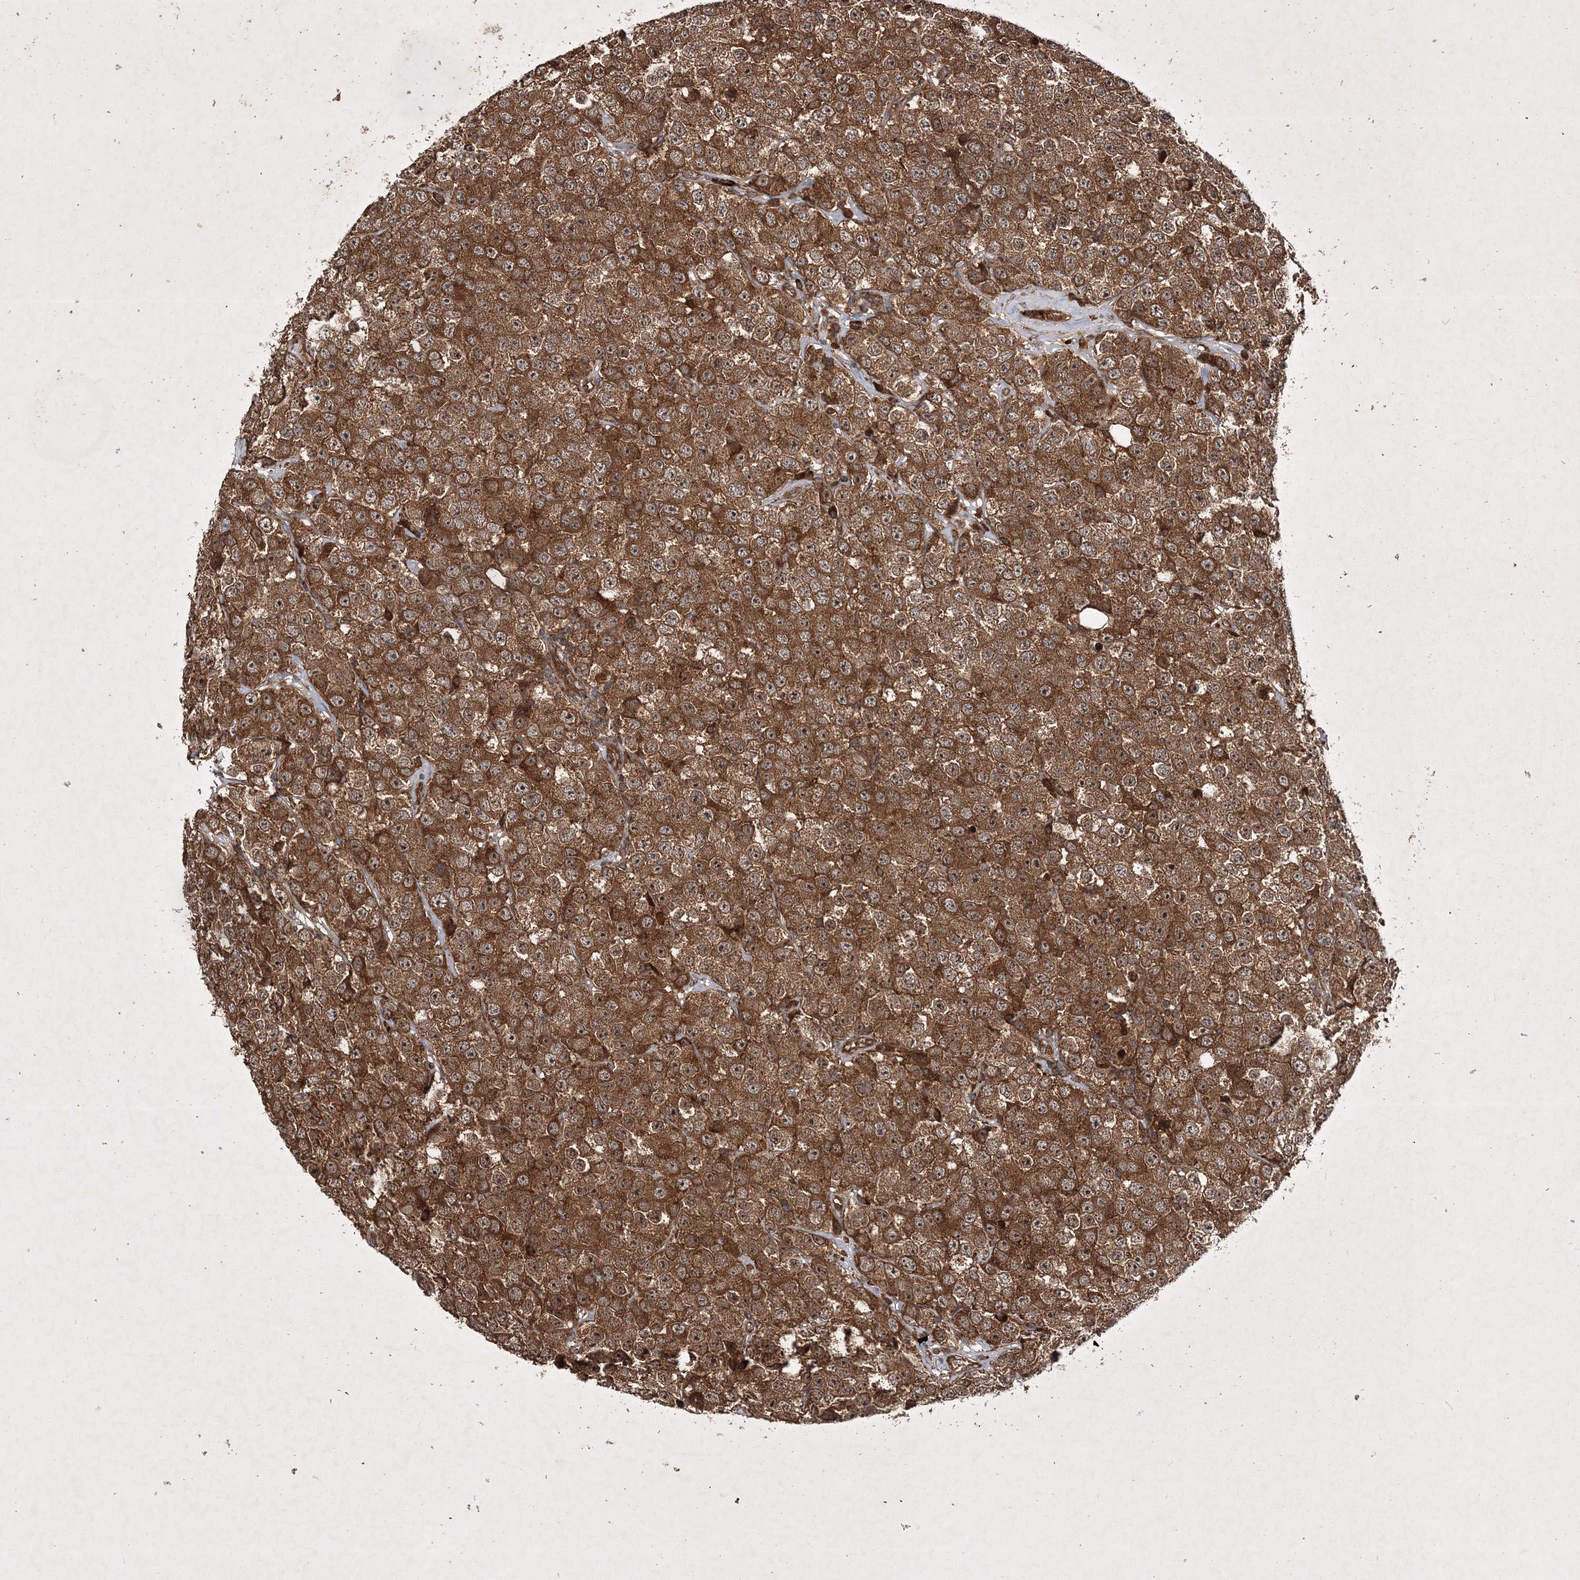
{"staining": {"intensity": "moderate", "quantity": ">75%", "location": "cytoplasmic/membranous"}, "tissue": "testis cancer", "cell_type": "Tumor cells", "image_type": "cancer", "snomed": [{"axis": "morphology", "description": "Seminoma, NOS"}, {"axis": "topography", "description": "Testis"}], "caption": "The immunohistochemical stain labels moderate cytoplasmic/membranous expression in tumor cells of seminoma (testis) tissue.", "gene": "DNAJC13", "patient": {"sex": "male", "age": 28}}